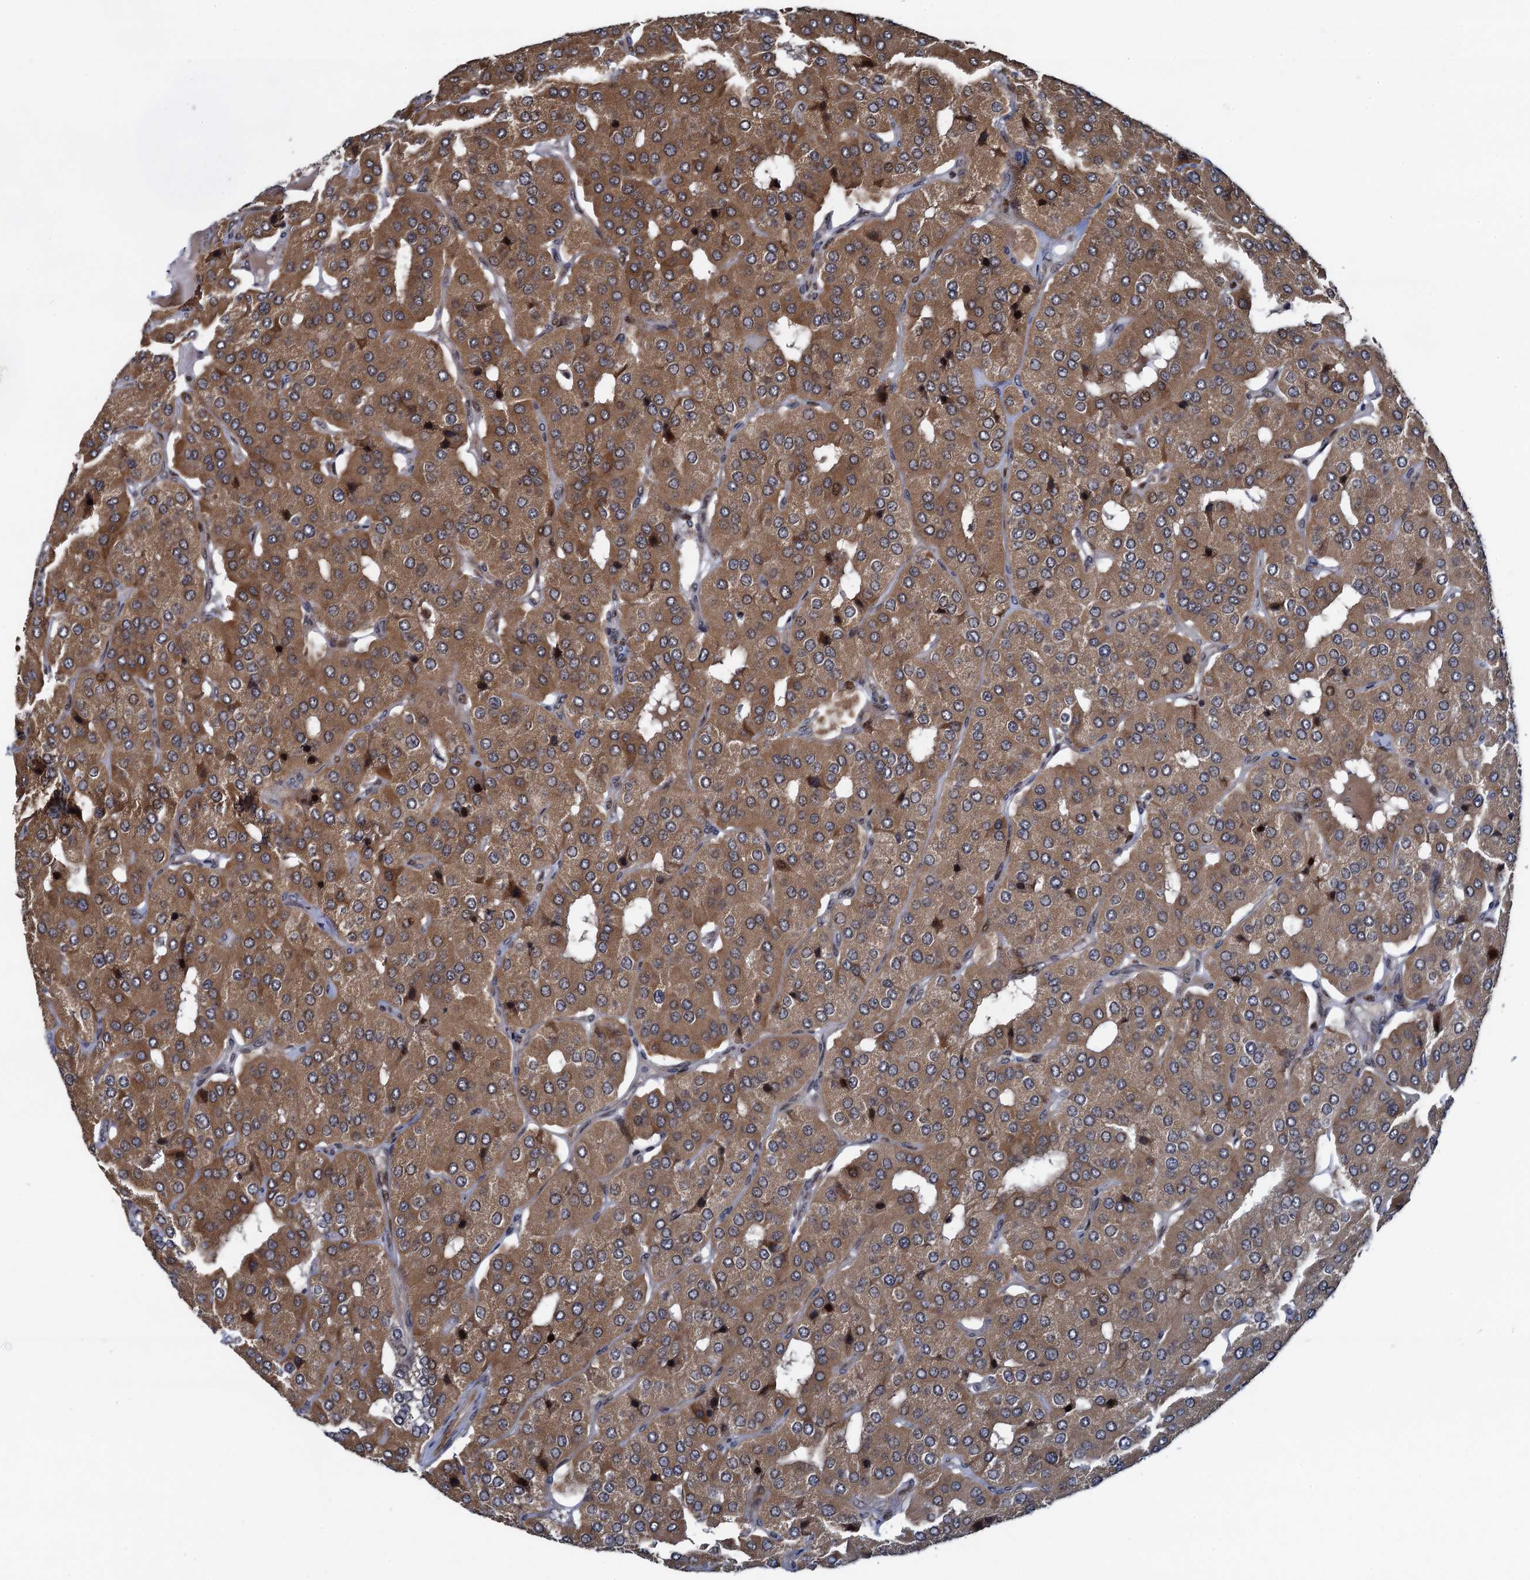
{"staining": {"intensity": "moderate", "quantity": ">75%", "location": "cytoplasmic/membranous"}, "tissue": "parathyroid gland", "cell_type": "Glandular cells", "image_type": "normal", "snomed": [{"axis": "morphology", "description": "Normal tissue, NOS"}, {"axis": "morphology", "description": "Adenoma, NOS"}, {"axis": "topography", "description": "Parathyroid gland"}], "caption": "Immunohistochemistry histopathology image of normal human parathyroid gland stained for a protein (brown), which exhibits medium levels of moderate cytoplasmic/membranous expression in about >75% of glandular cells.", "gene": "ATOSA", "patient": {"sex": "female", "age": 86}}